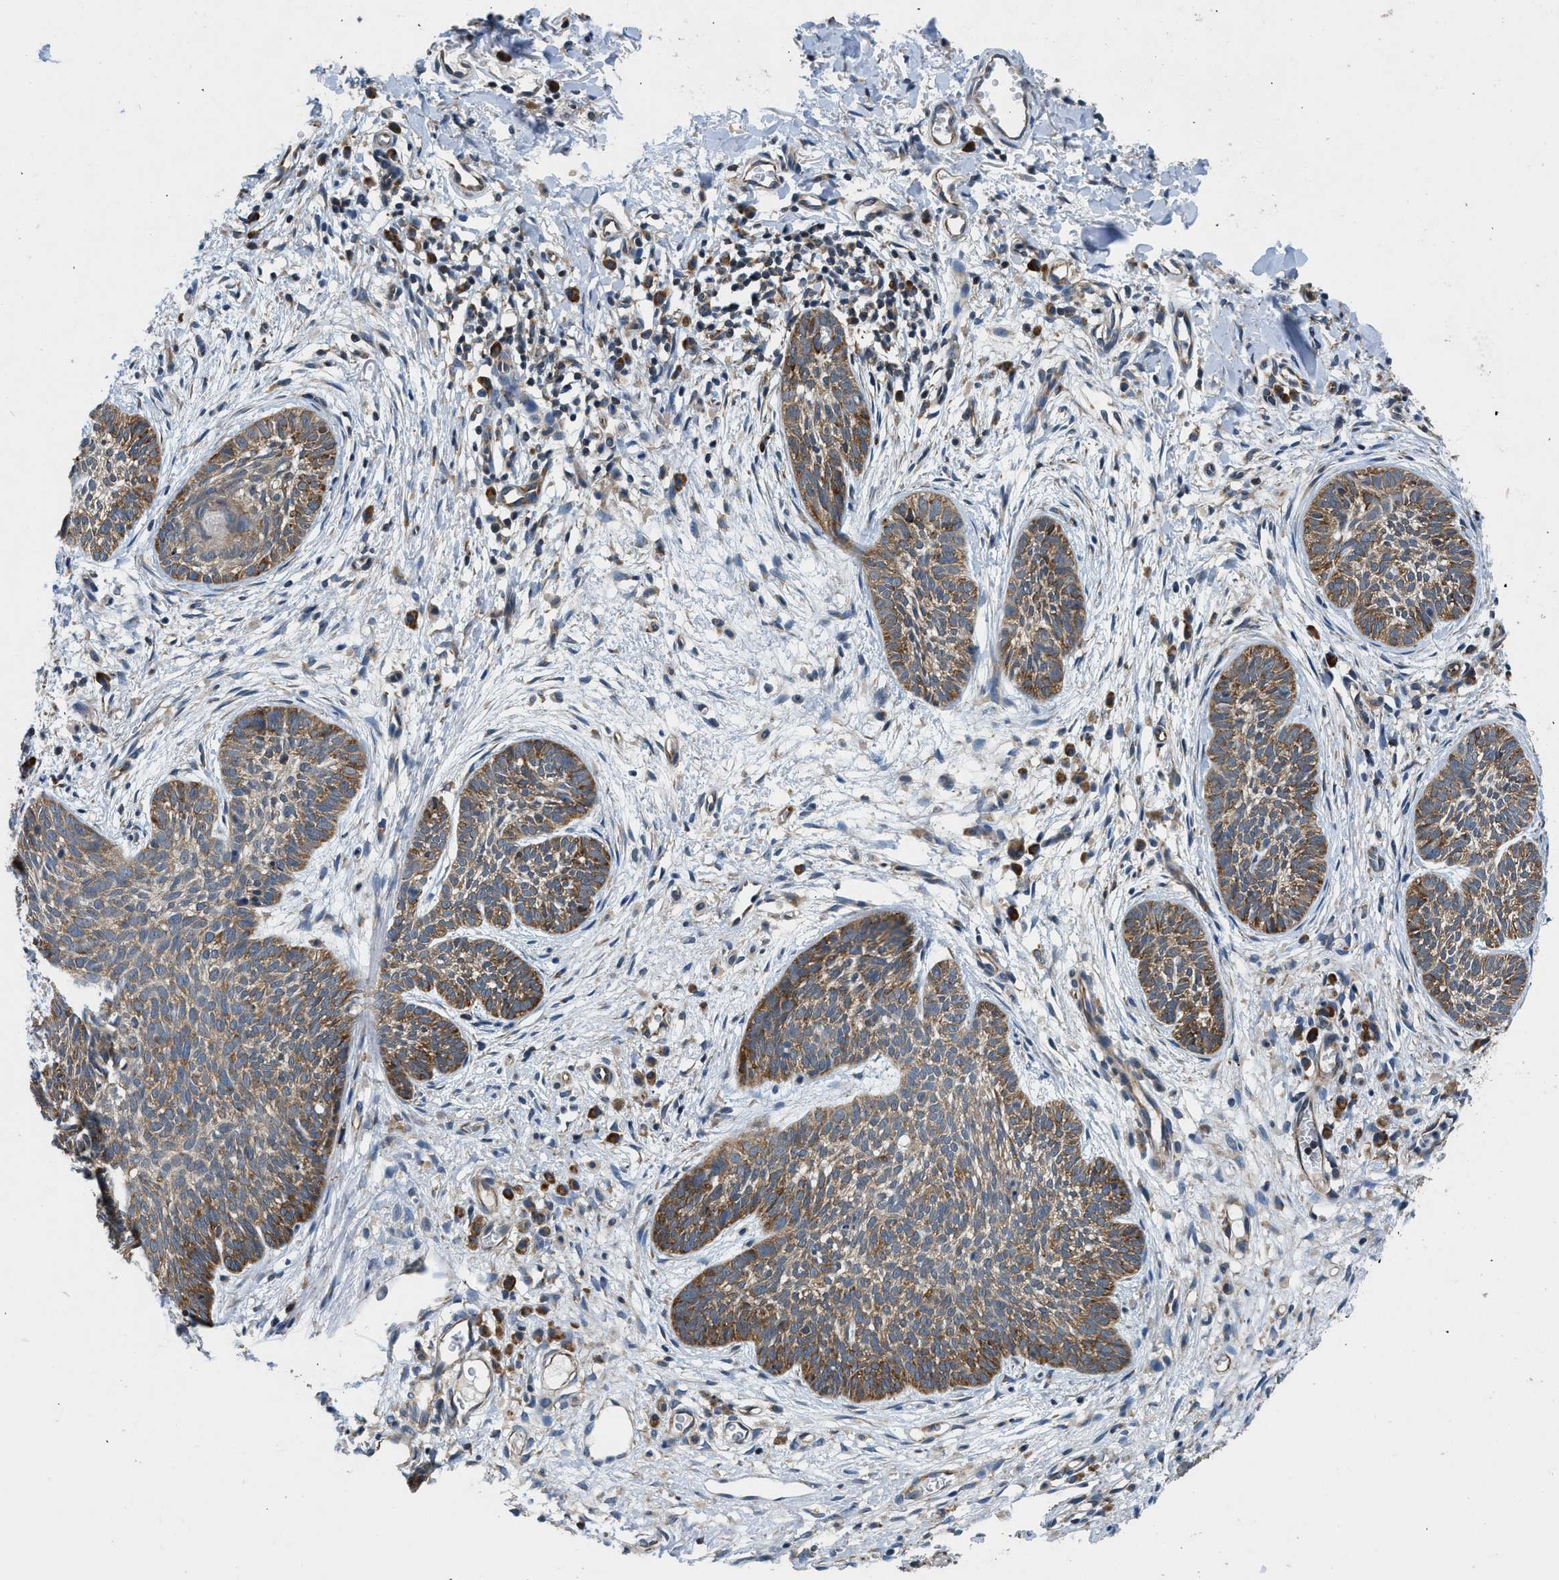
{"staining": {"intensity": "moderate", "quantity": ">75%", "location": "cytoplasmic/membranous"}, "tissue": "skin cancer", "cell_type": "Tumor cells", "image_type": "cancer", "snomed": [{"axis": "morphology", "description": "Basal cell carcinoma"}, {"axis": "topography", "description": "Skin"}], "caption": "A brown stain highlights moderate cytoplasmic/membranous positivity of a protein in skin cancer tumor cells.", "gene": "PA2G4", "patient": {"sex": "female", "age": 59}}